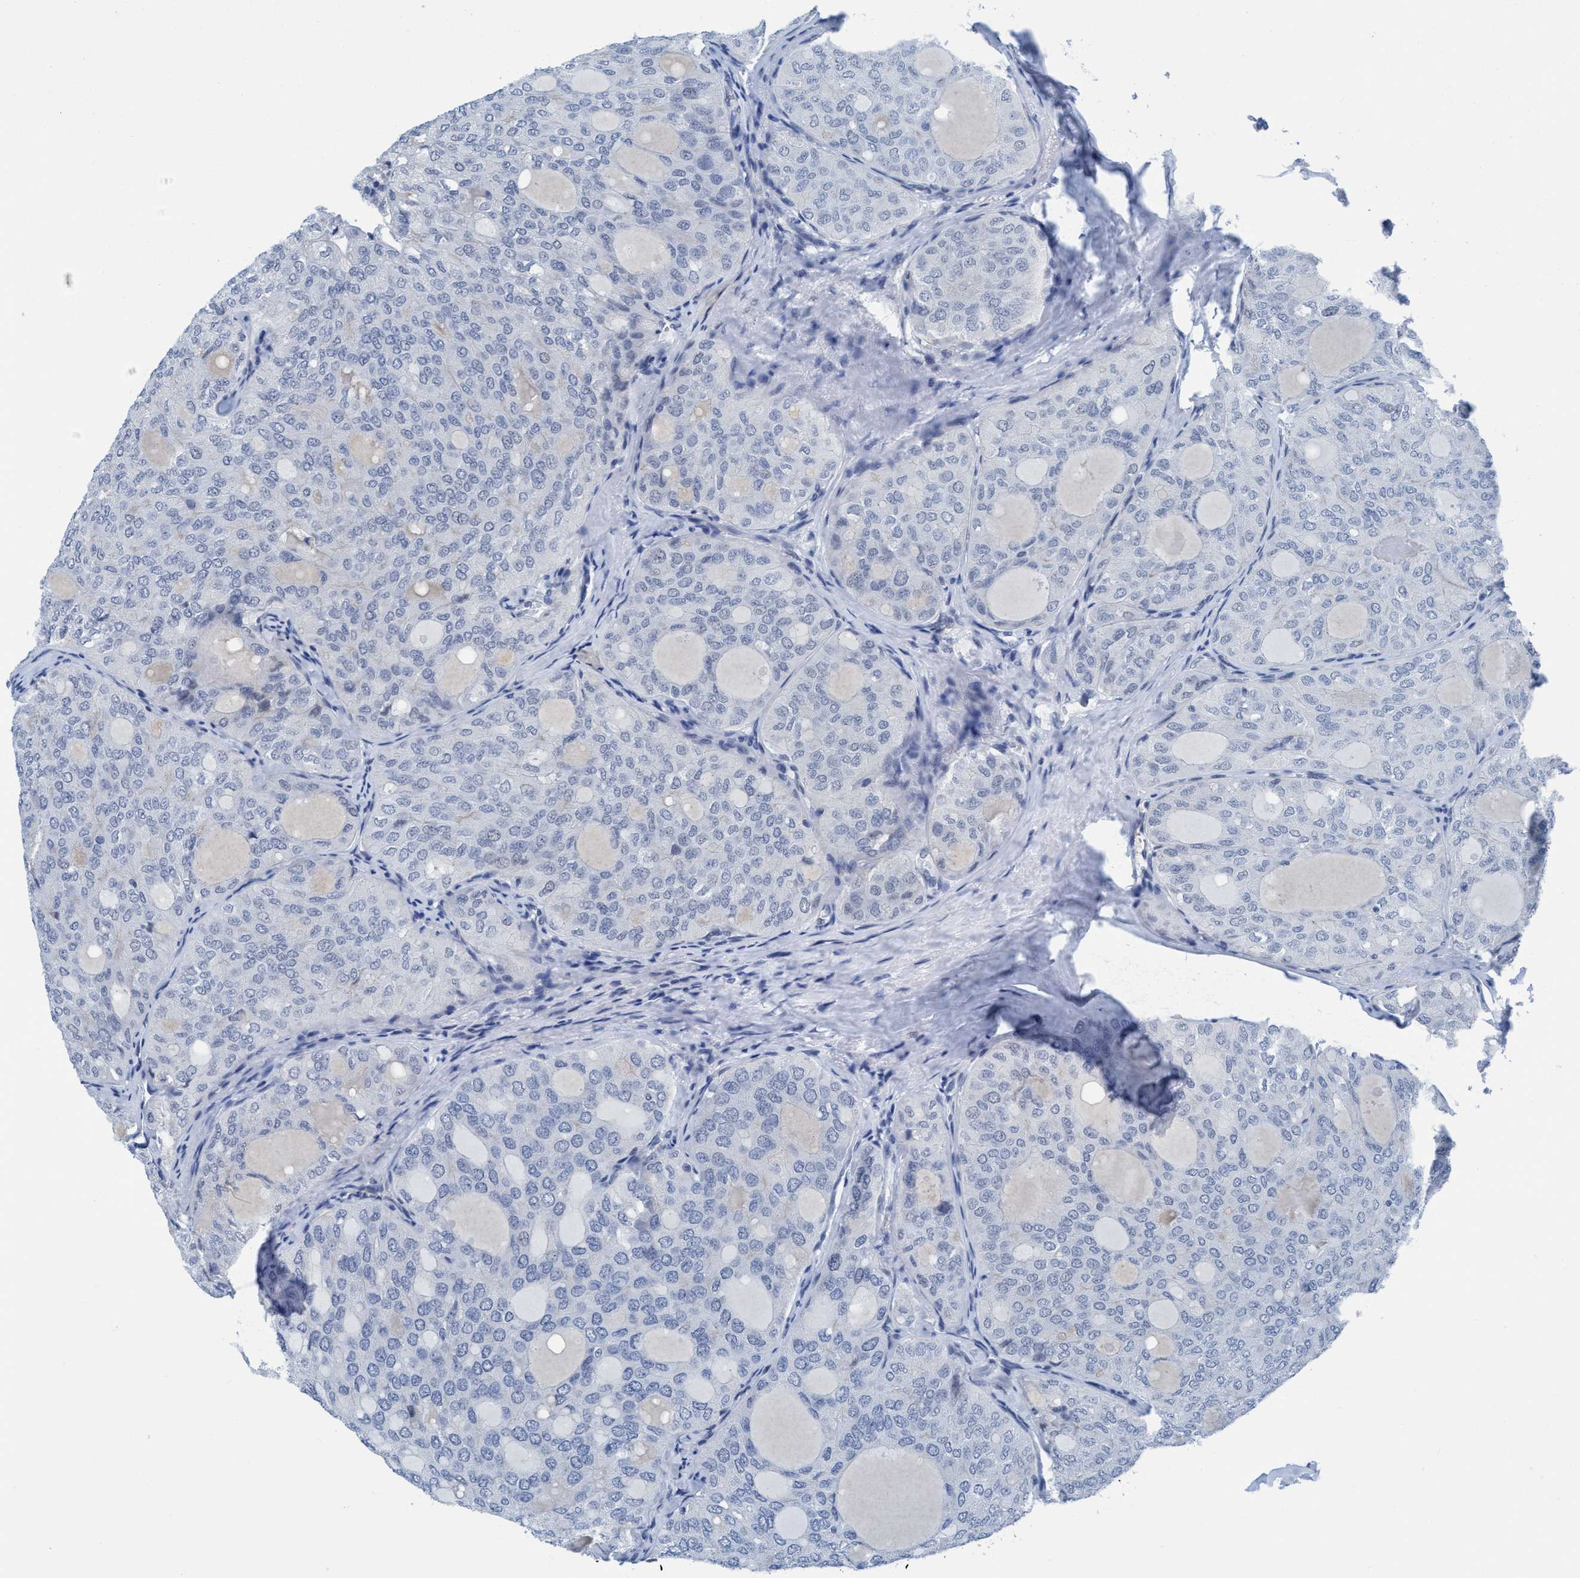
{"staining": {"intensity": "negative", "quantity": "none", "location": "none"}, "tissue": "thyroid cancer", "cell_type": "Tumor cells", "image_type": "cancer", "snomed": [{"axis": "morphology", "description": "Follicular adenoma carcinoma, NOS"}, {"axis": "topography", "description": "Thyroid gland"}], "caption": "Immunohistochemistry (IHC) photomicrograph of human thyroid cancer (follicular adenoma carcinoma) stained for a protein (brown), which exhibits no positivity in tumor cells.", "gene": "DNAI1", "patient": {"sex": "male", "age": 75}}